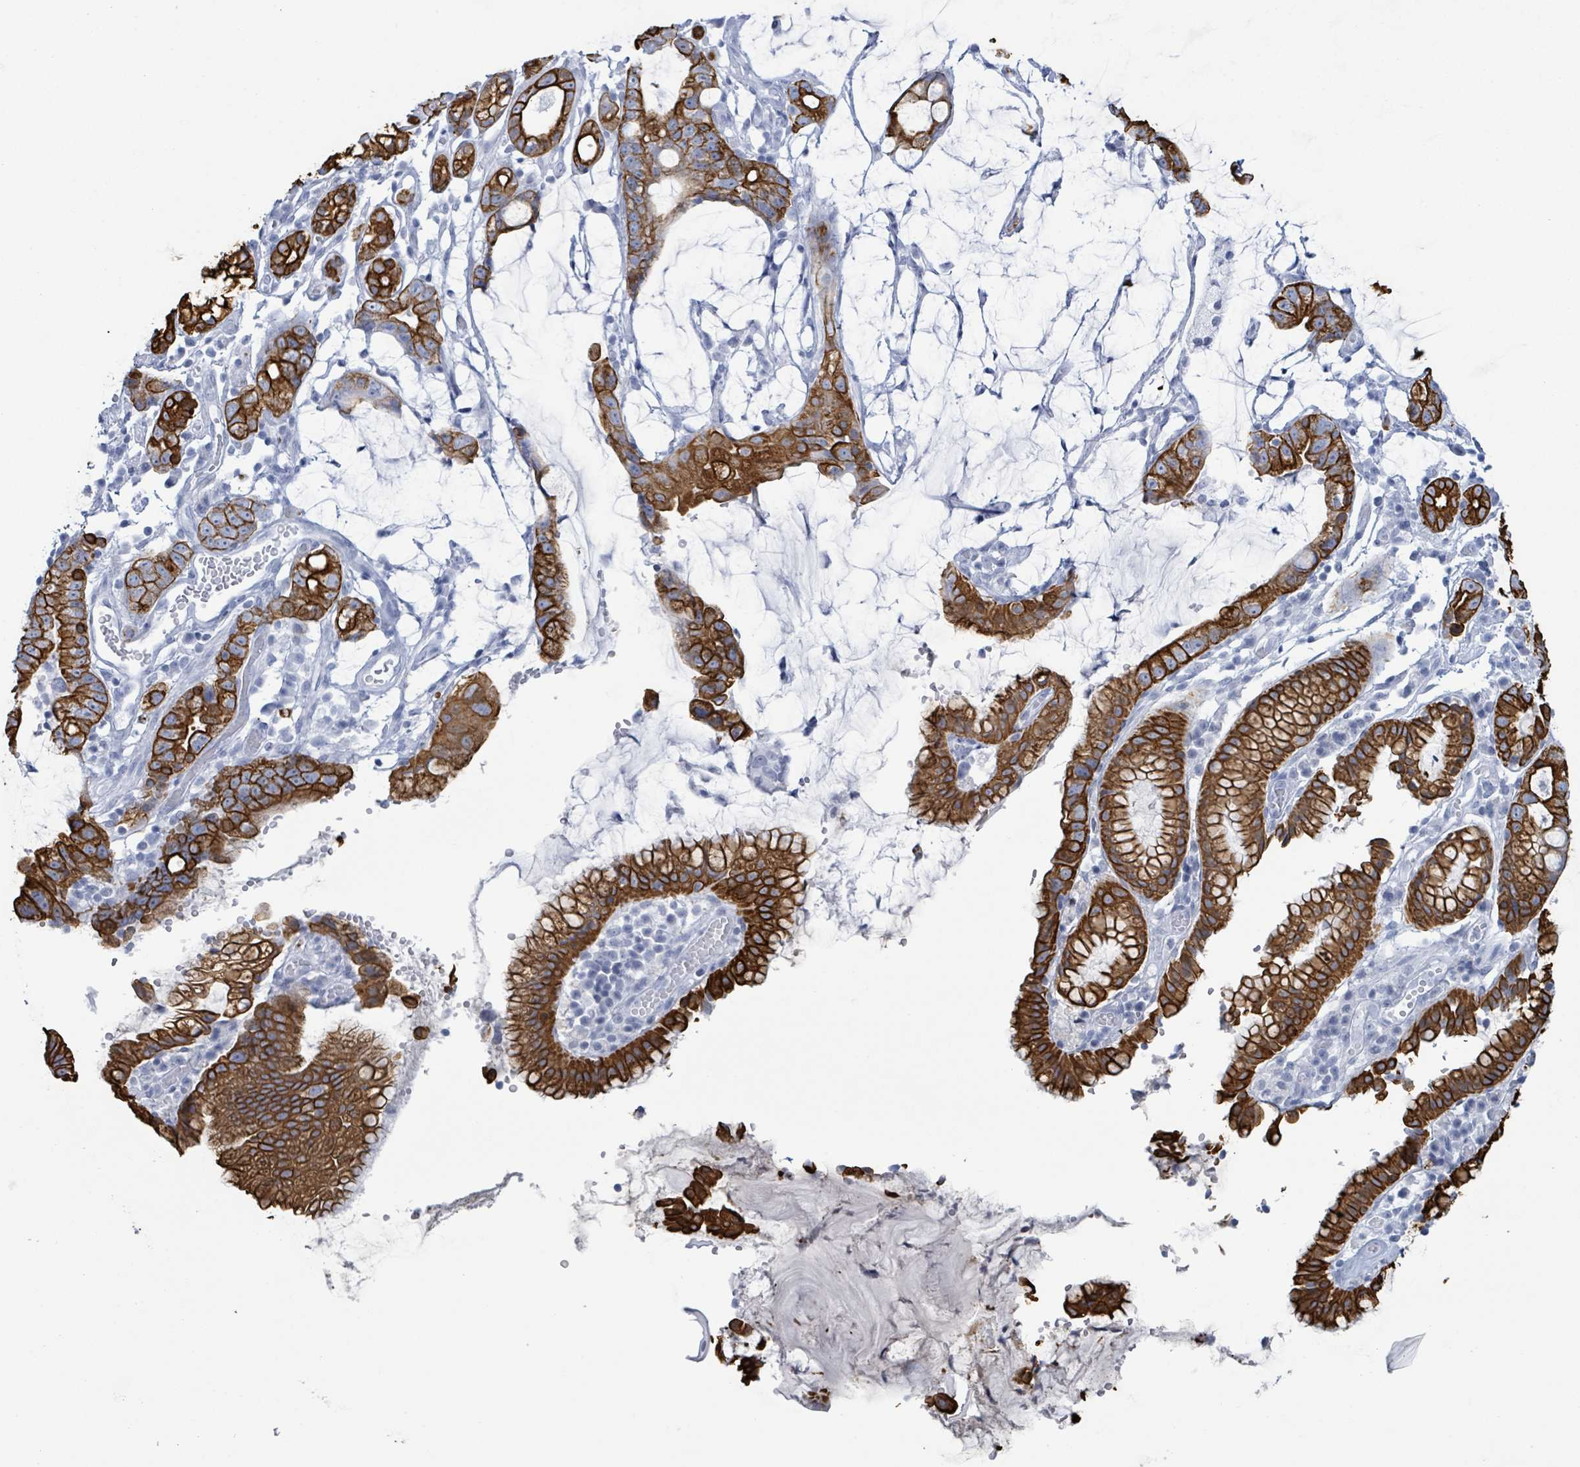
{"staining": {"intensity": "strong", "quantity": ">75%", "location": "cytoplasmic/membranous"}, "tissue": "stomach cancer", "cell_type": "Tumor cells", "image_type": "cancer", "snomed": [{"axis": "morphology", "description": "Adenocarcinoma, NOS"}, {"axis": "topography", "description": "Stomach"}], "caption": "There is high levels of strong cytoplasmic/membranous expression in tumor cells of adenocarcinoma (stomach), as demonstrated by immunohistochemical staining (brown color).", "gene": "KRT8", "patient": {"sex": "male", "age": 55}}